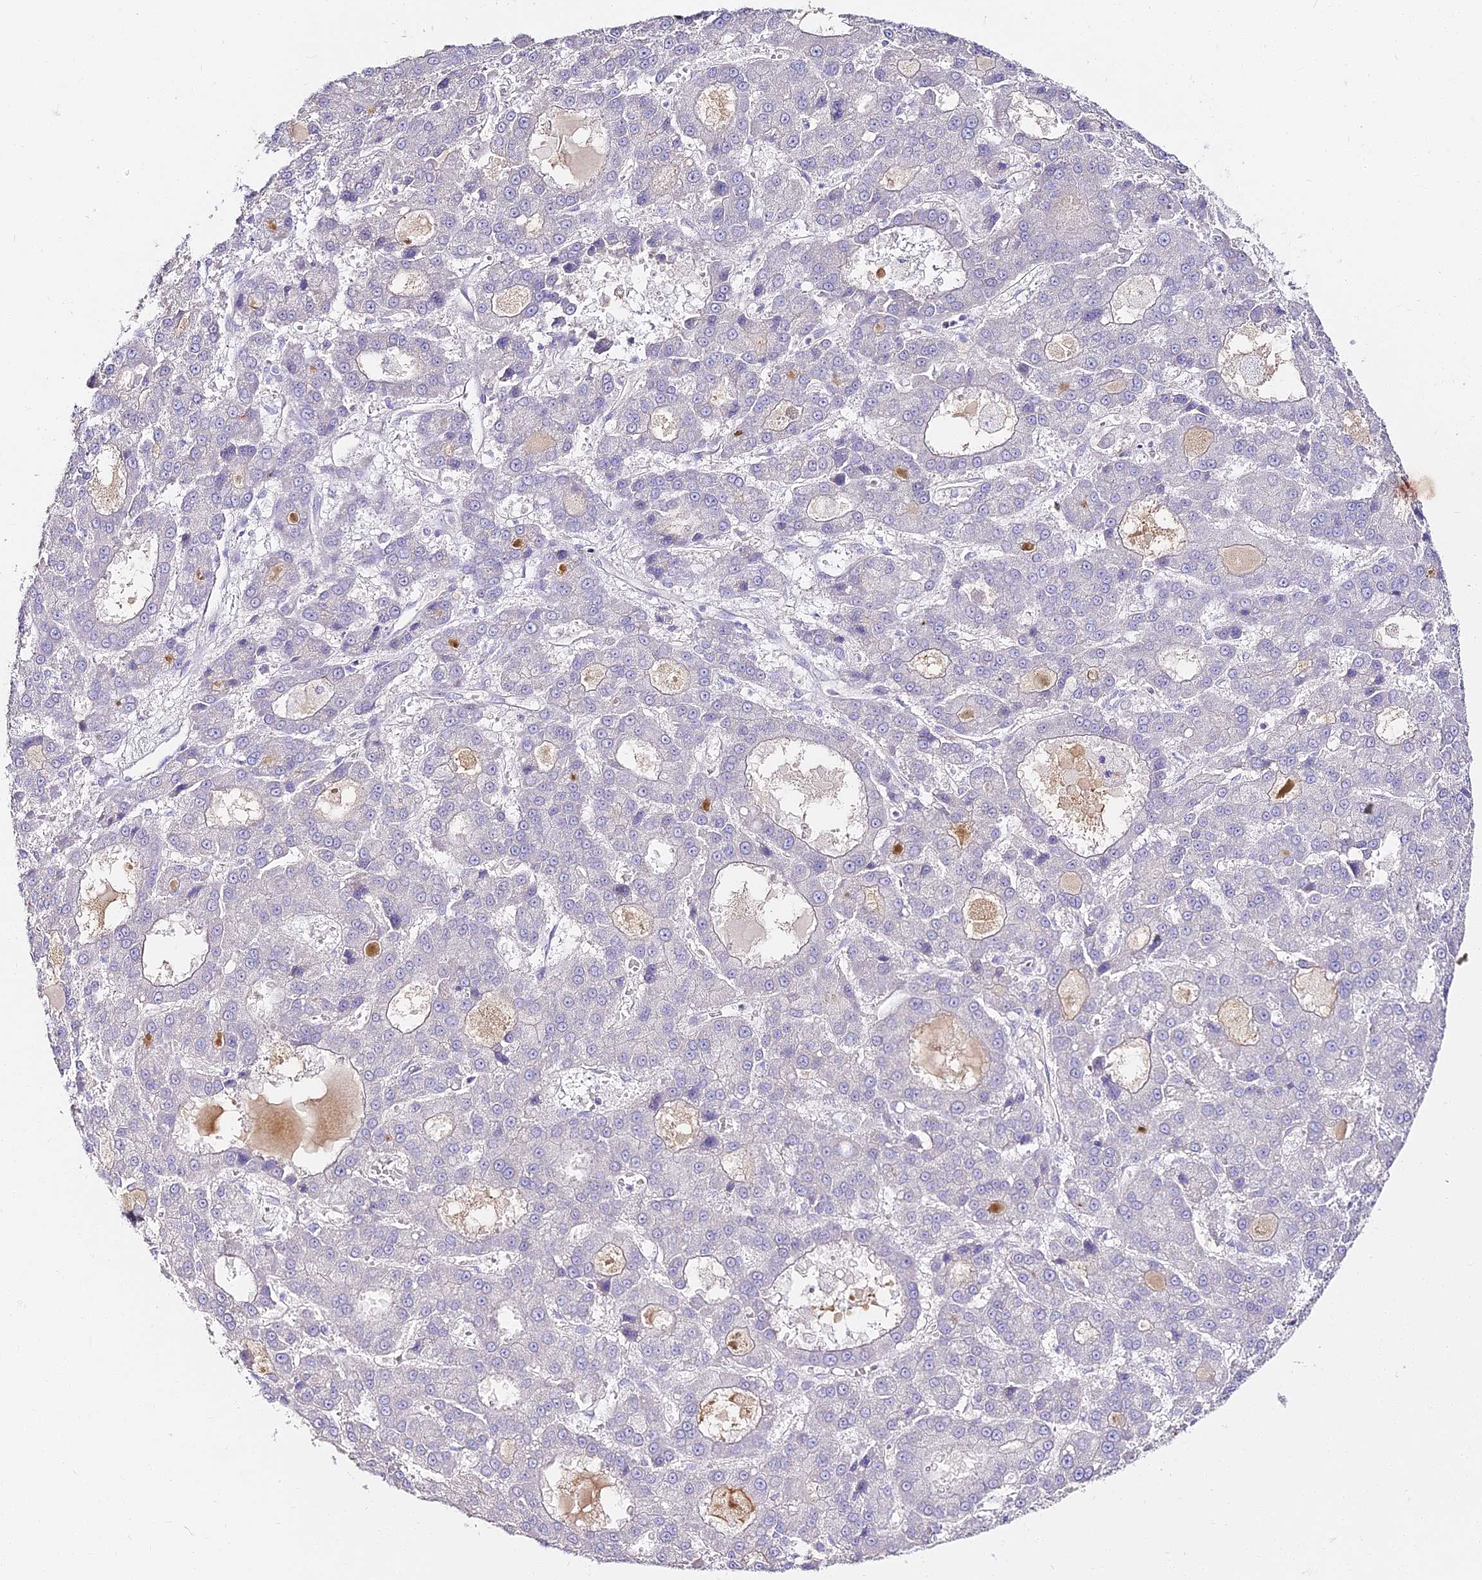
{"staining": {"intensity": "negative", "quantity": "none", "location": "none"}, "tissue": "liver cancer", "cell_type": "Tumor cells", "image_type": "cancer", "snomed": [{"axis": "morphology", "description": "Carcinoma, Hepatocellular, NOS"}, {"axis": "topography", "description": "Liver"}], "caption": "Liver hepatocellular carcinoma was stained to show a protein in brown. There is no significant positivity in tumor cells. (DAB IHC visualized using brightfield microscopy, high magnification).", "gene": "ALPG", "patient": {"sex": "male", "age": 70}}